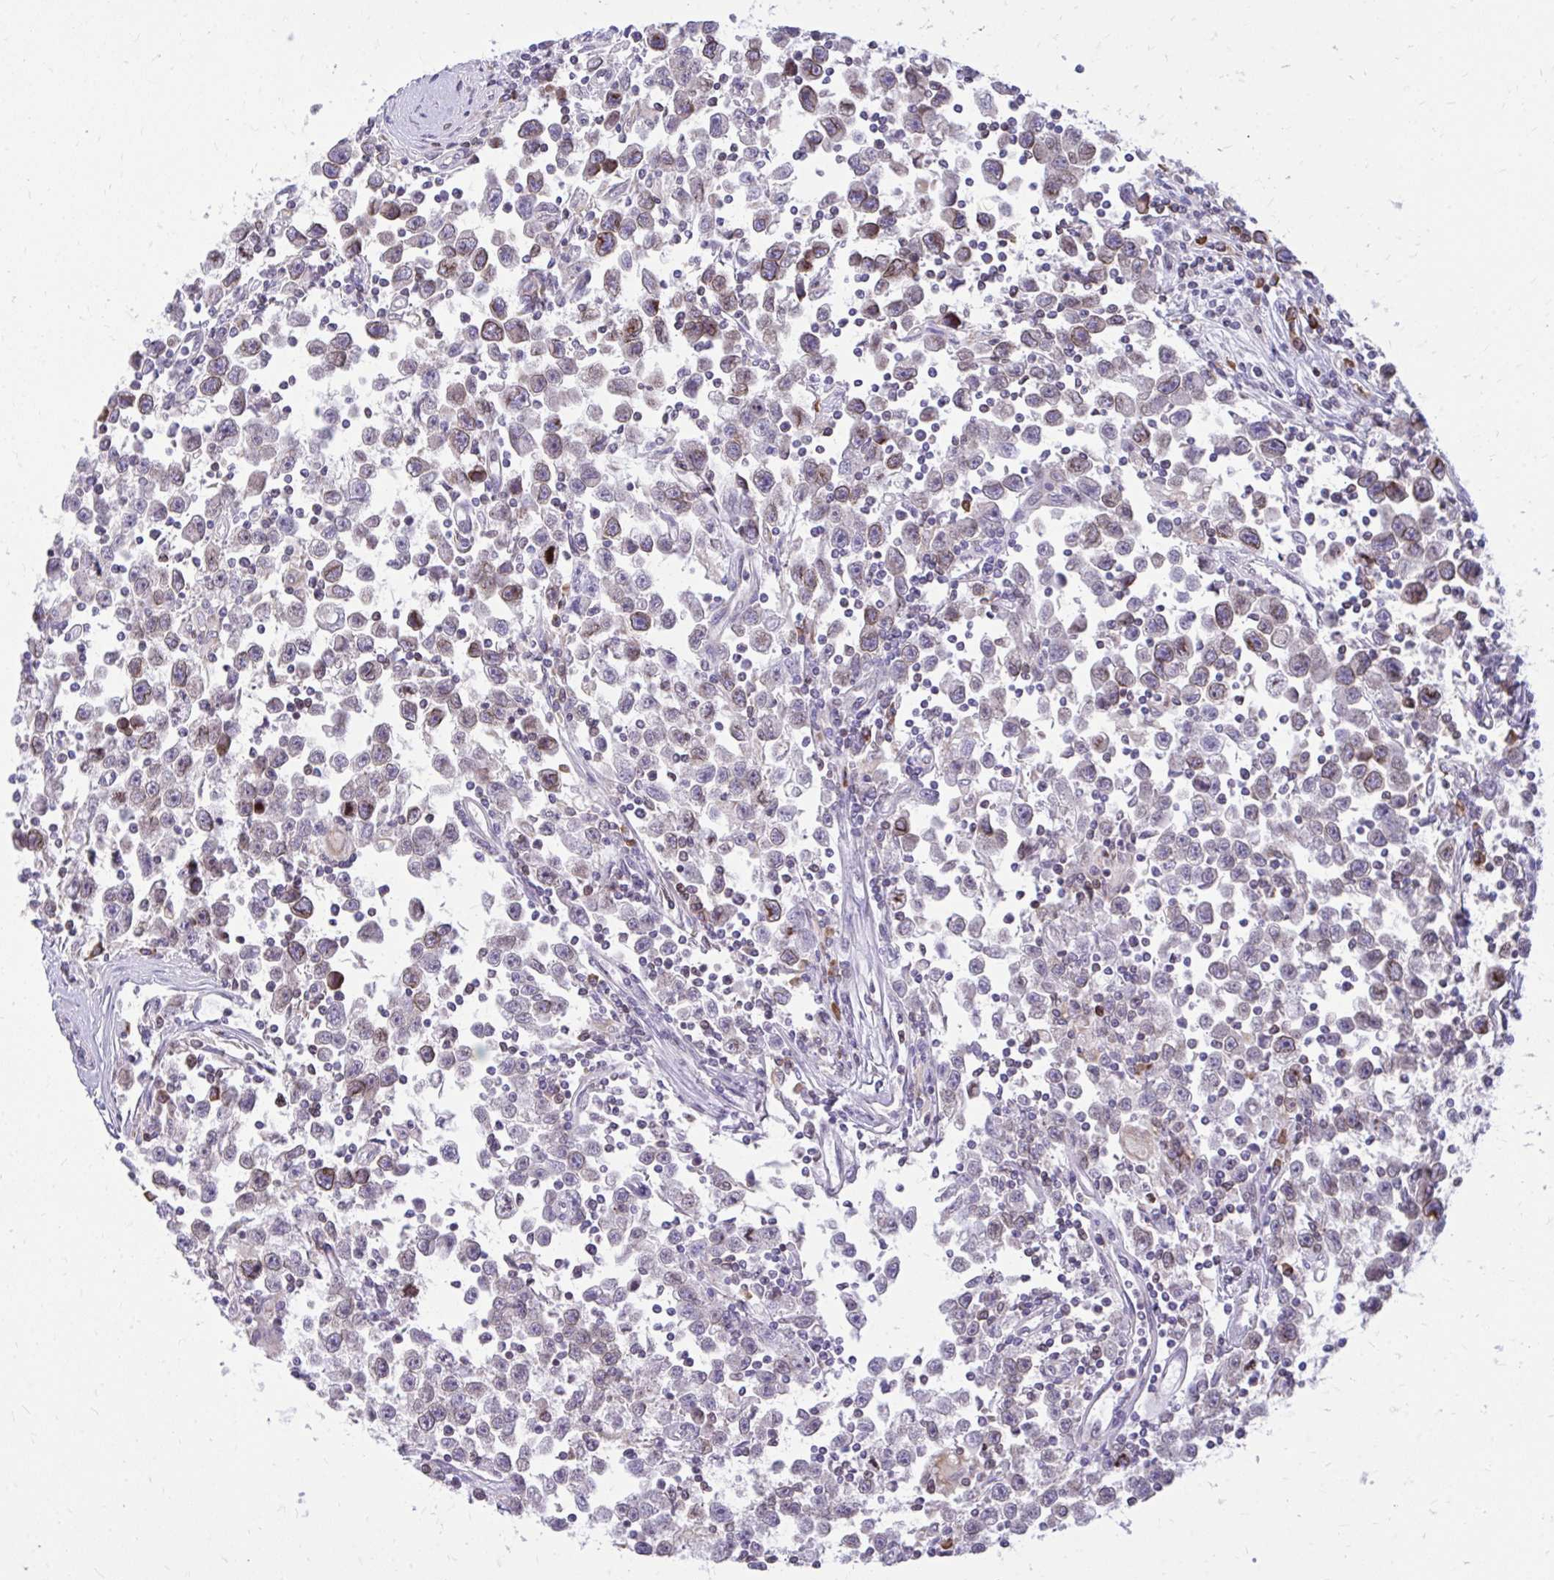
{"staining": {"intensity": "strong", "quantity": "25%-75%", "location": "cytoplasmic/membranous,nuclear"}, "tissue": "testis cancer", "cell_type": "Tumor cells", "image_type": "cancer", "snomed": [{"axis": "morphology", "description": "Seminoma, NOS"}, {"axis": "topography", "description": "Testis"}], "caption": "The micrograph displays immunohistochemical staining of testis cancer. There is strong cytoplasmic/membranous and nuclear expression is identified in approximately 25%-75% of tumor cells.", "gene": "RPS6KA2", "patient": {"sex": "male", "age": 31}}